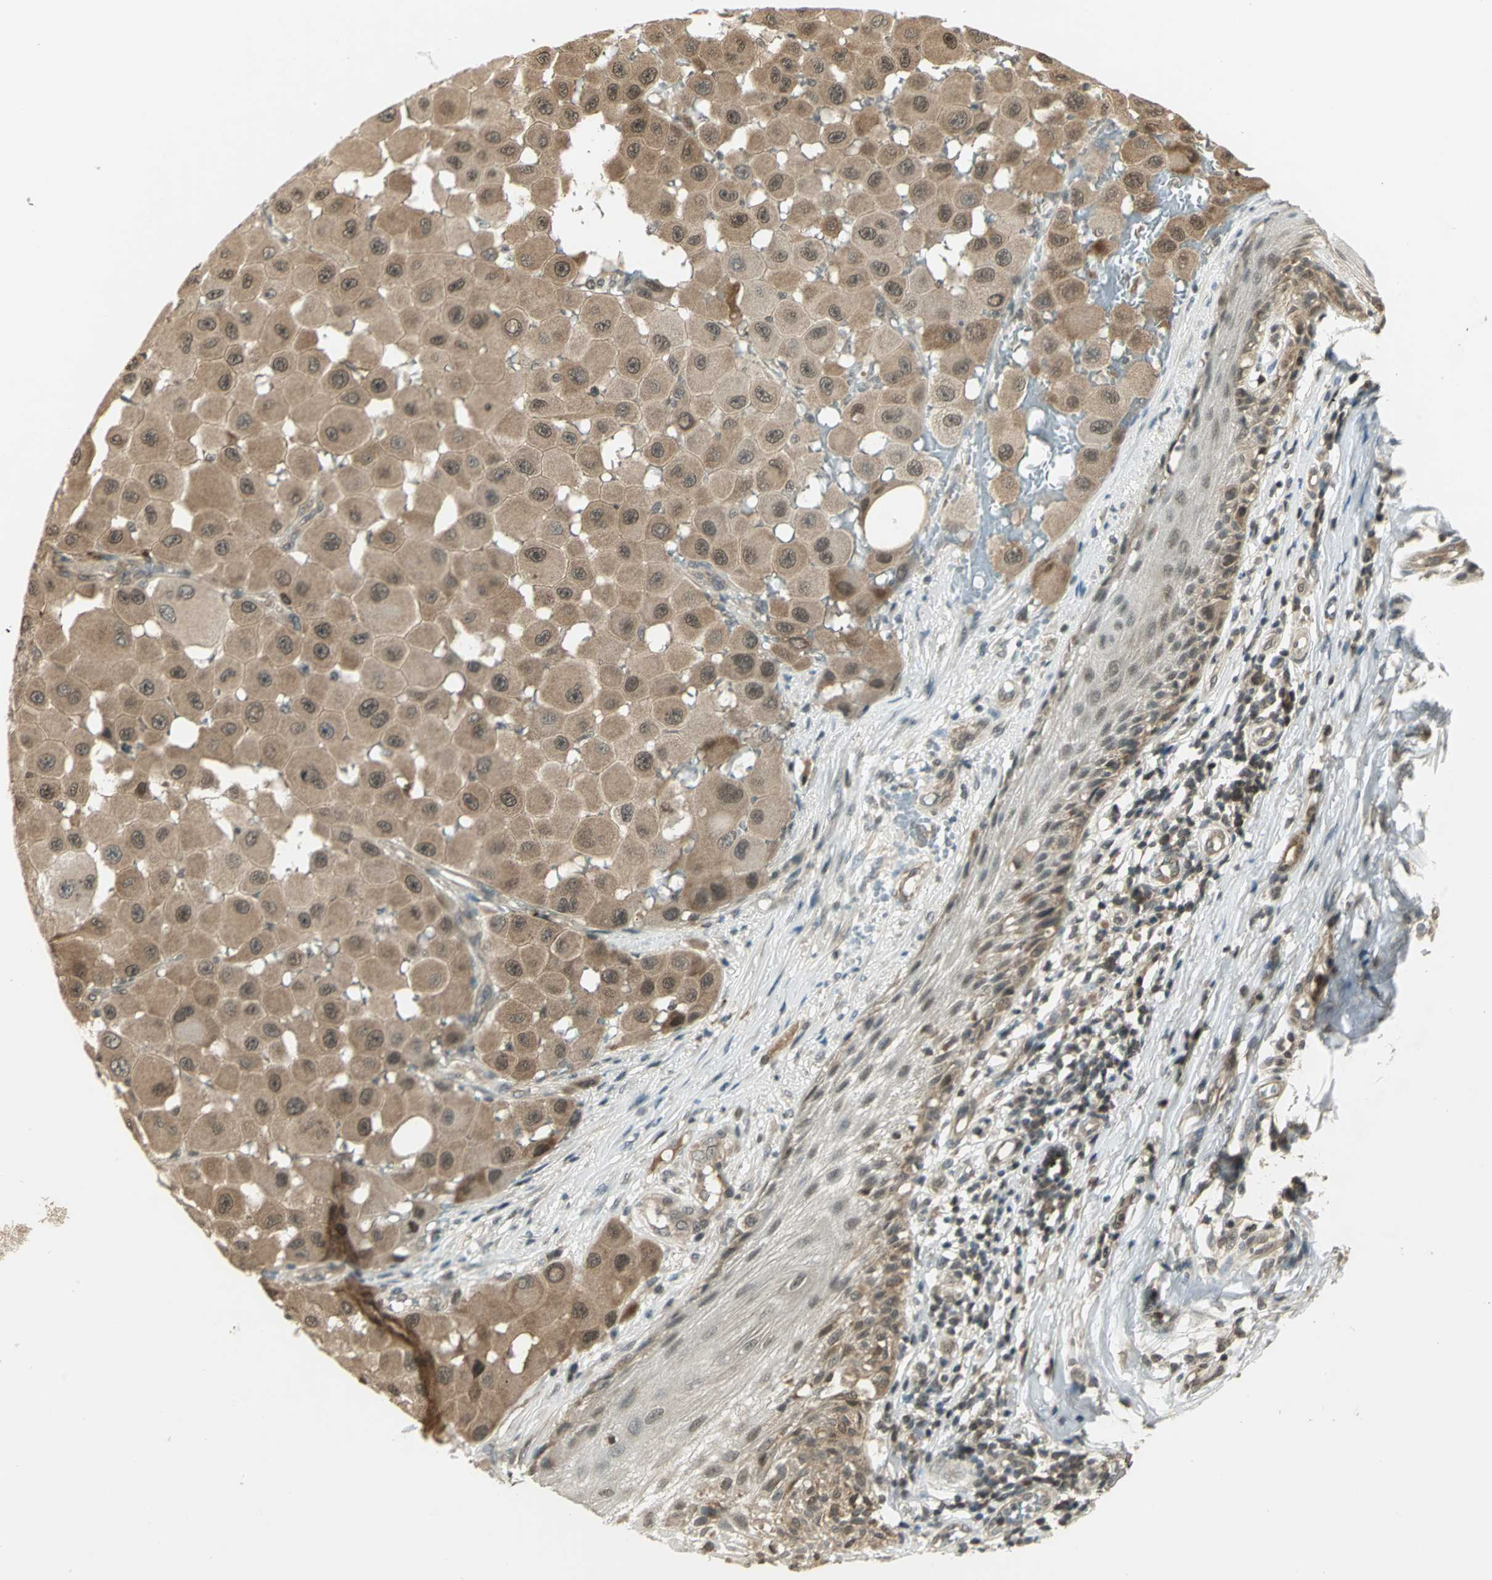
{"staining": {"intensity": "moderate", "quantity": ">75%", "location": "cytoplasmic/membranous"}, "tissue": "melanoma", "cell_type": "Tumor cells", "image_type": "cancer", "snomed": [{"axis": "morphology", "description": "Malignant melanoma, NOS"}, {"axis": "topography", "description": "Skin"}], "caption": "Malignant melanoma tissue reveals moderate cytoplasmic/membranous positivity in approximately >75% of tumor cells", "gene": "CDC34", "patient": {"sex": "female", "age": 81}}